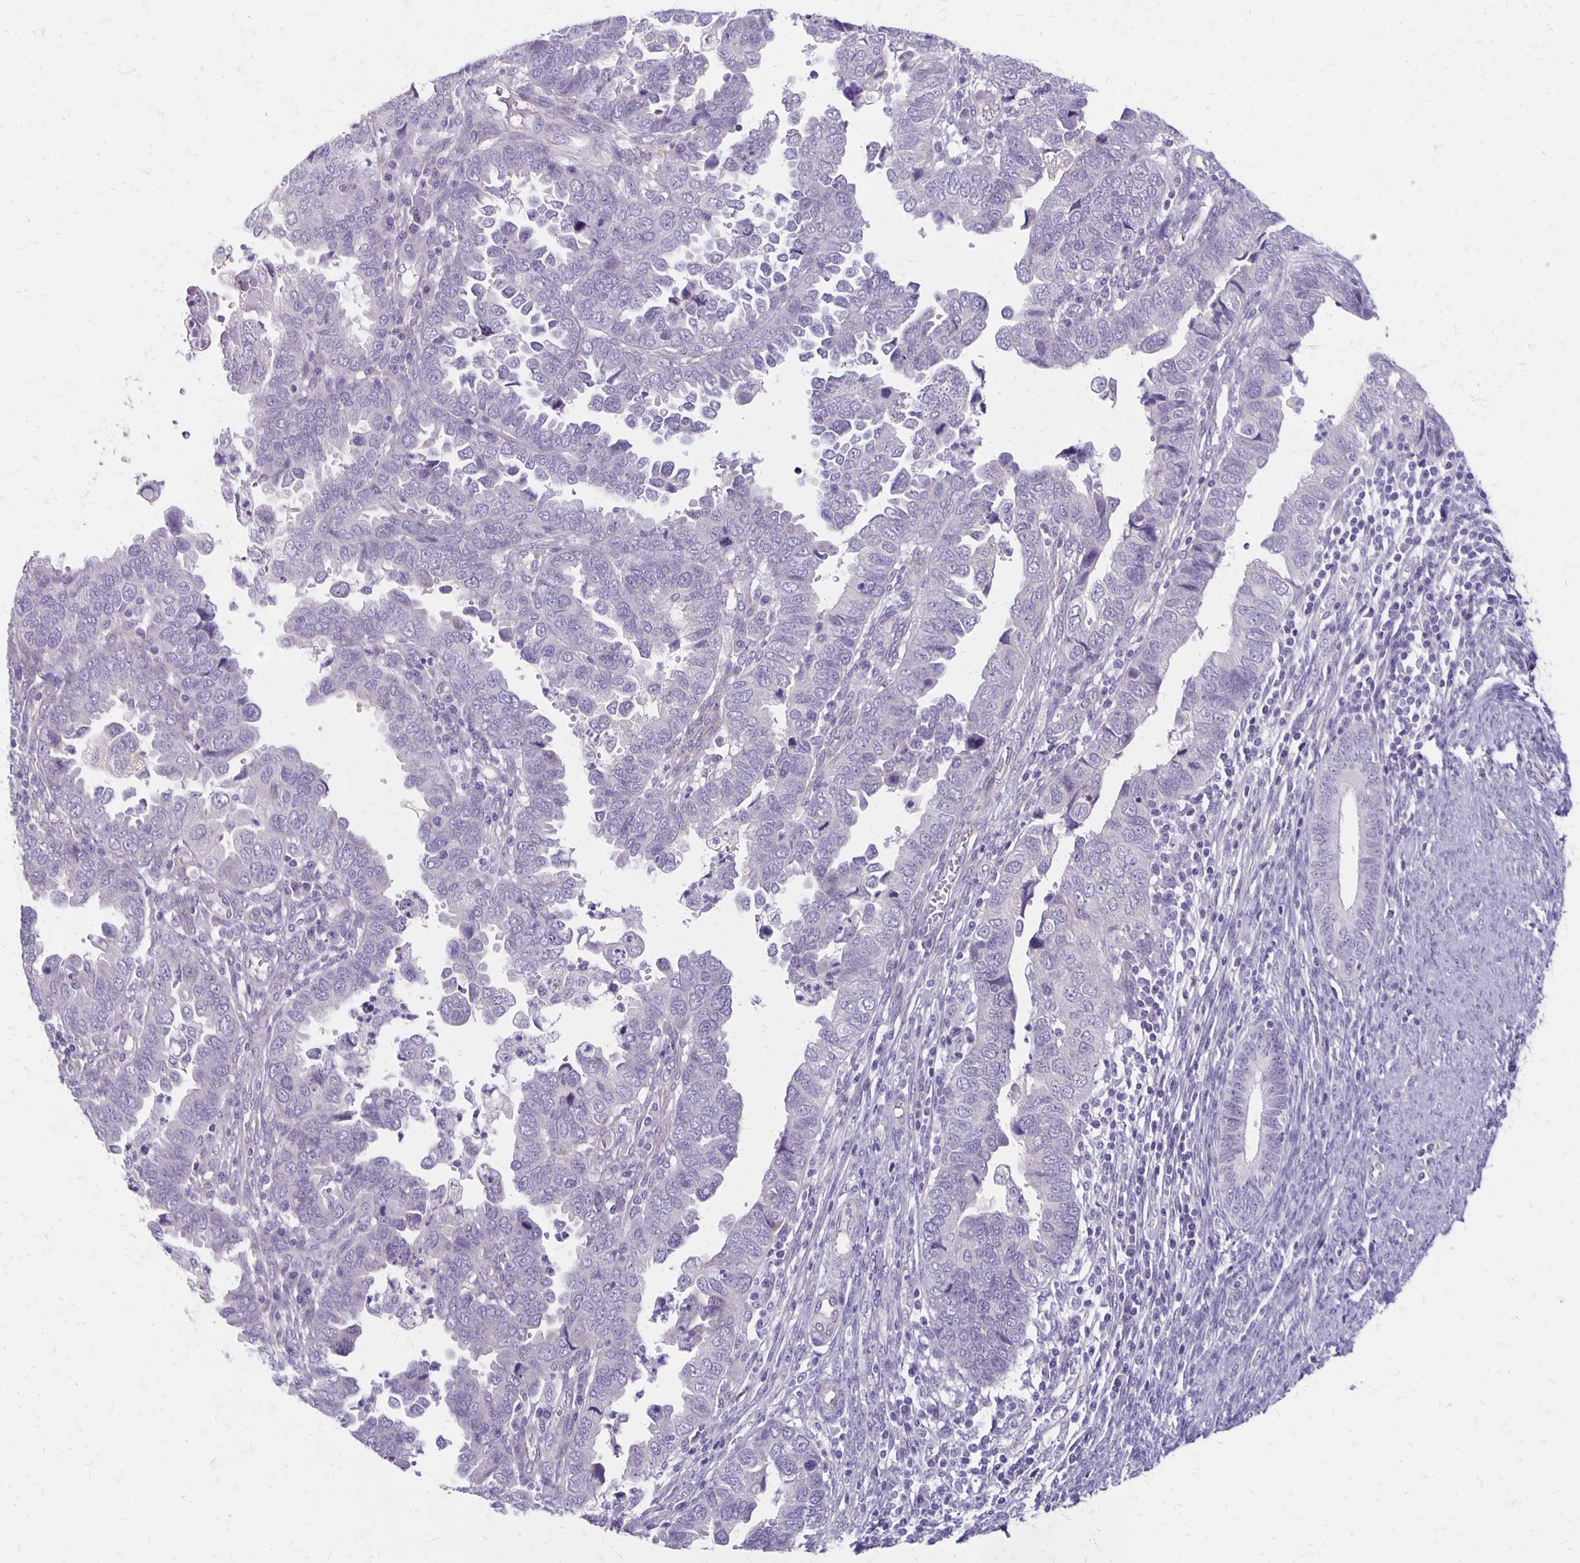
{"staining": {"intensity": "negative", "quantity": "none", "location": "none"}, "tissue": "endometrial cancer", "cell_type": "Tumor cells", "image_type": "cancer", "snomed": [{"axis": "morphology", "description": "Adenocarcinoma, NOS"}, {"axis": "topography", "description": "Endometrium"}], "caption": "Histopathology image shows no protein staining in tumor cells of endometrial adenocarcinoma tissue.", "gene": "HOMER1", "patient": {"sex": "female", "age": 79}}